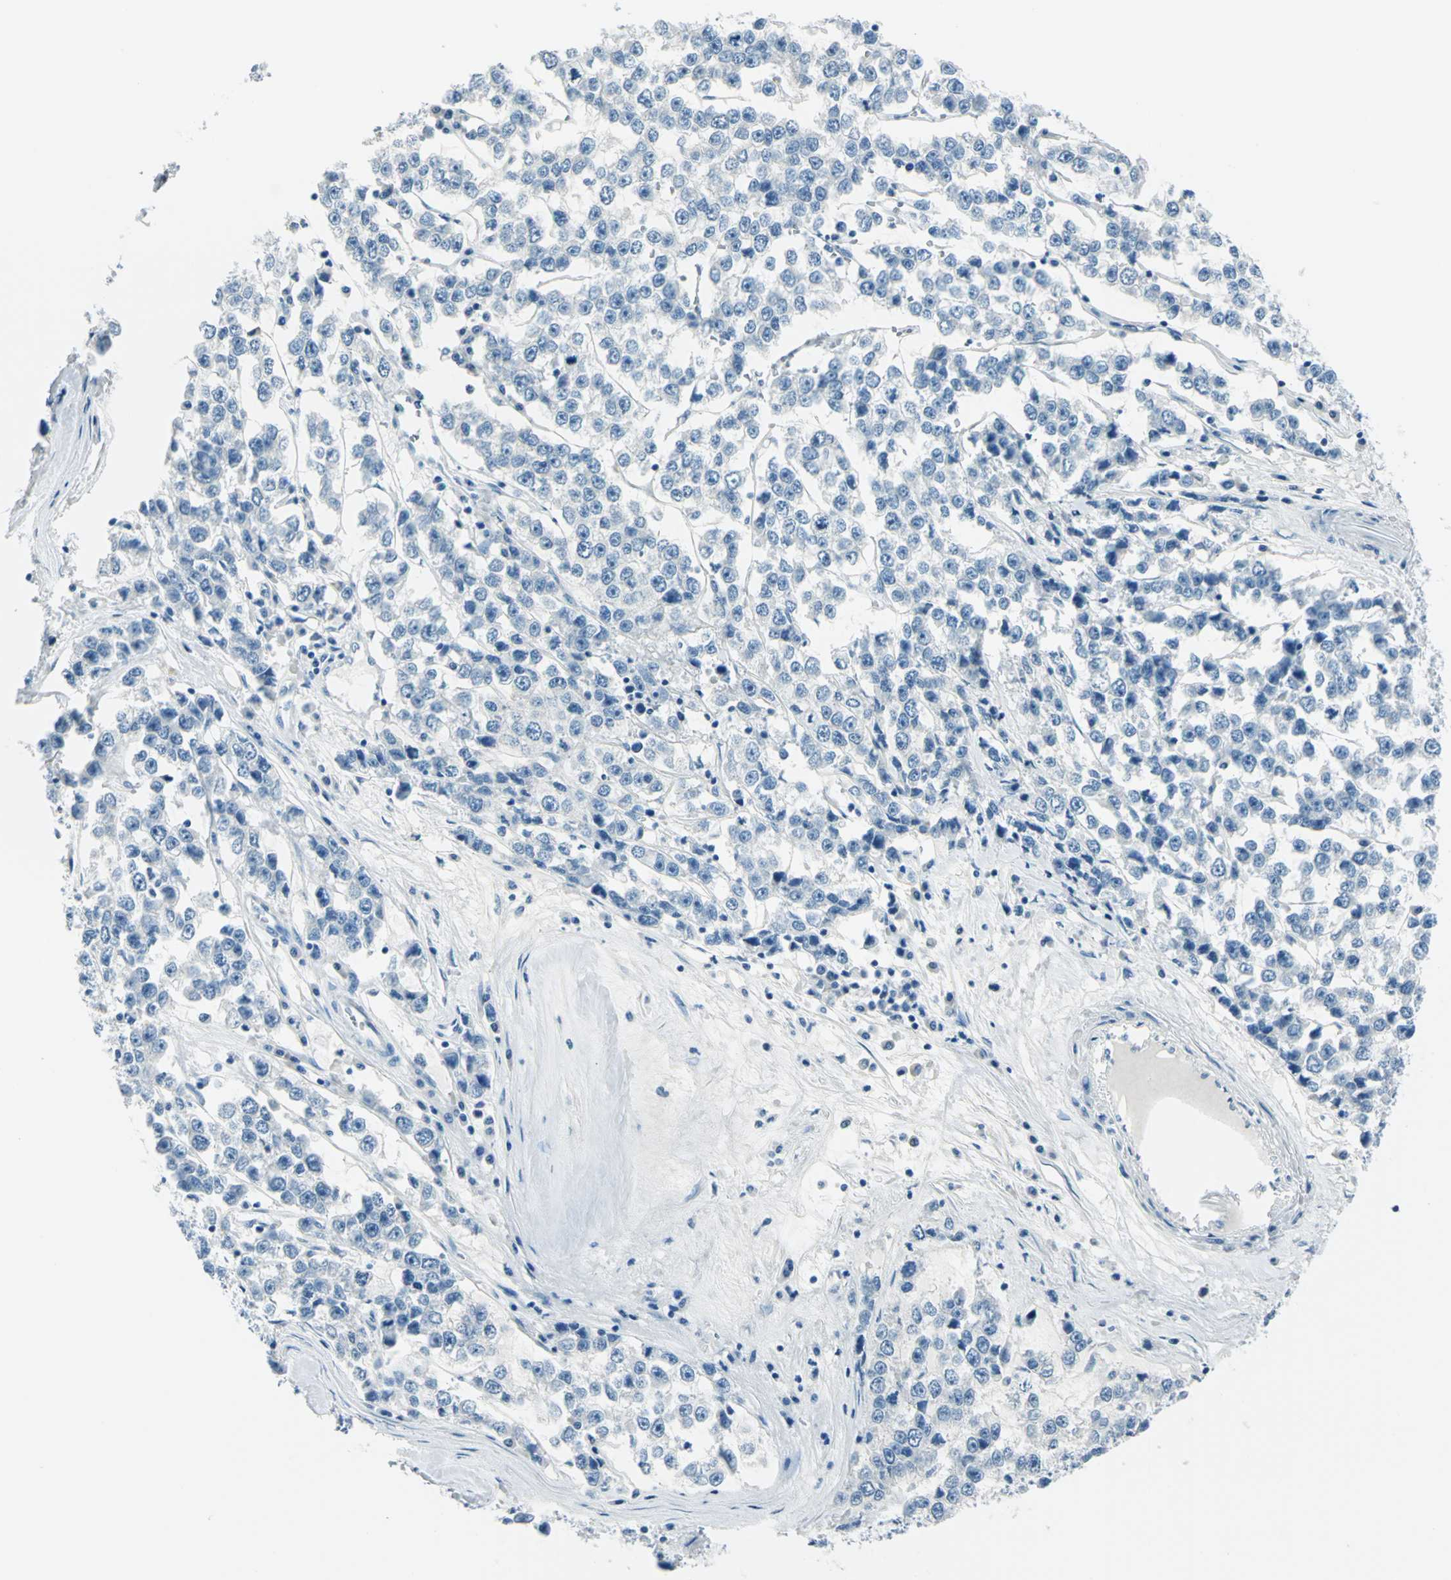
{"staining": {"intensity": "negative", "quantity": "none", "location": "none"}, "tissue": "testis cancer", "cell_type": "Tumor cells", "image_type": "cancer", "snomed": [{"axis": "morphology", "description": "Seminoma, NOS"}, {"axis": "morphology", "description": "Carcinoma, Embryonal, NOS"}, {"axis": "topography", "description": "Testis"}], "caption": "IHC photomicrograph of human seminoma (testis) stained for a protein (brown), which demonstrates no staining in tumor cells. (DAB immunohistochemistry (IHC) with hematoxylin counter stain).", "gene": "AKR1A1", "patient": {"sex": "male", "age": 52}}